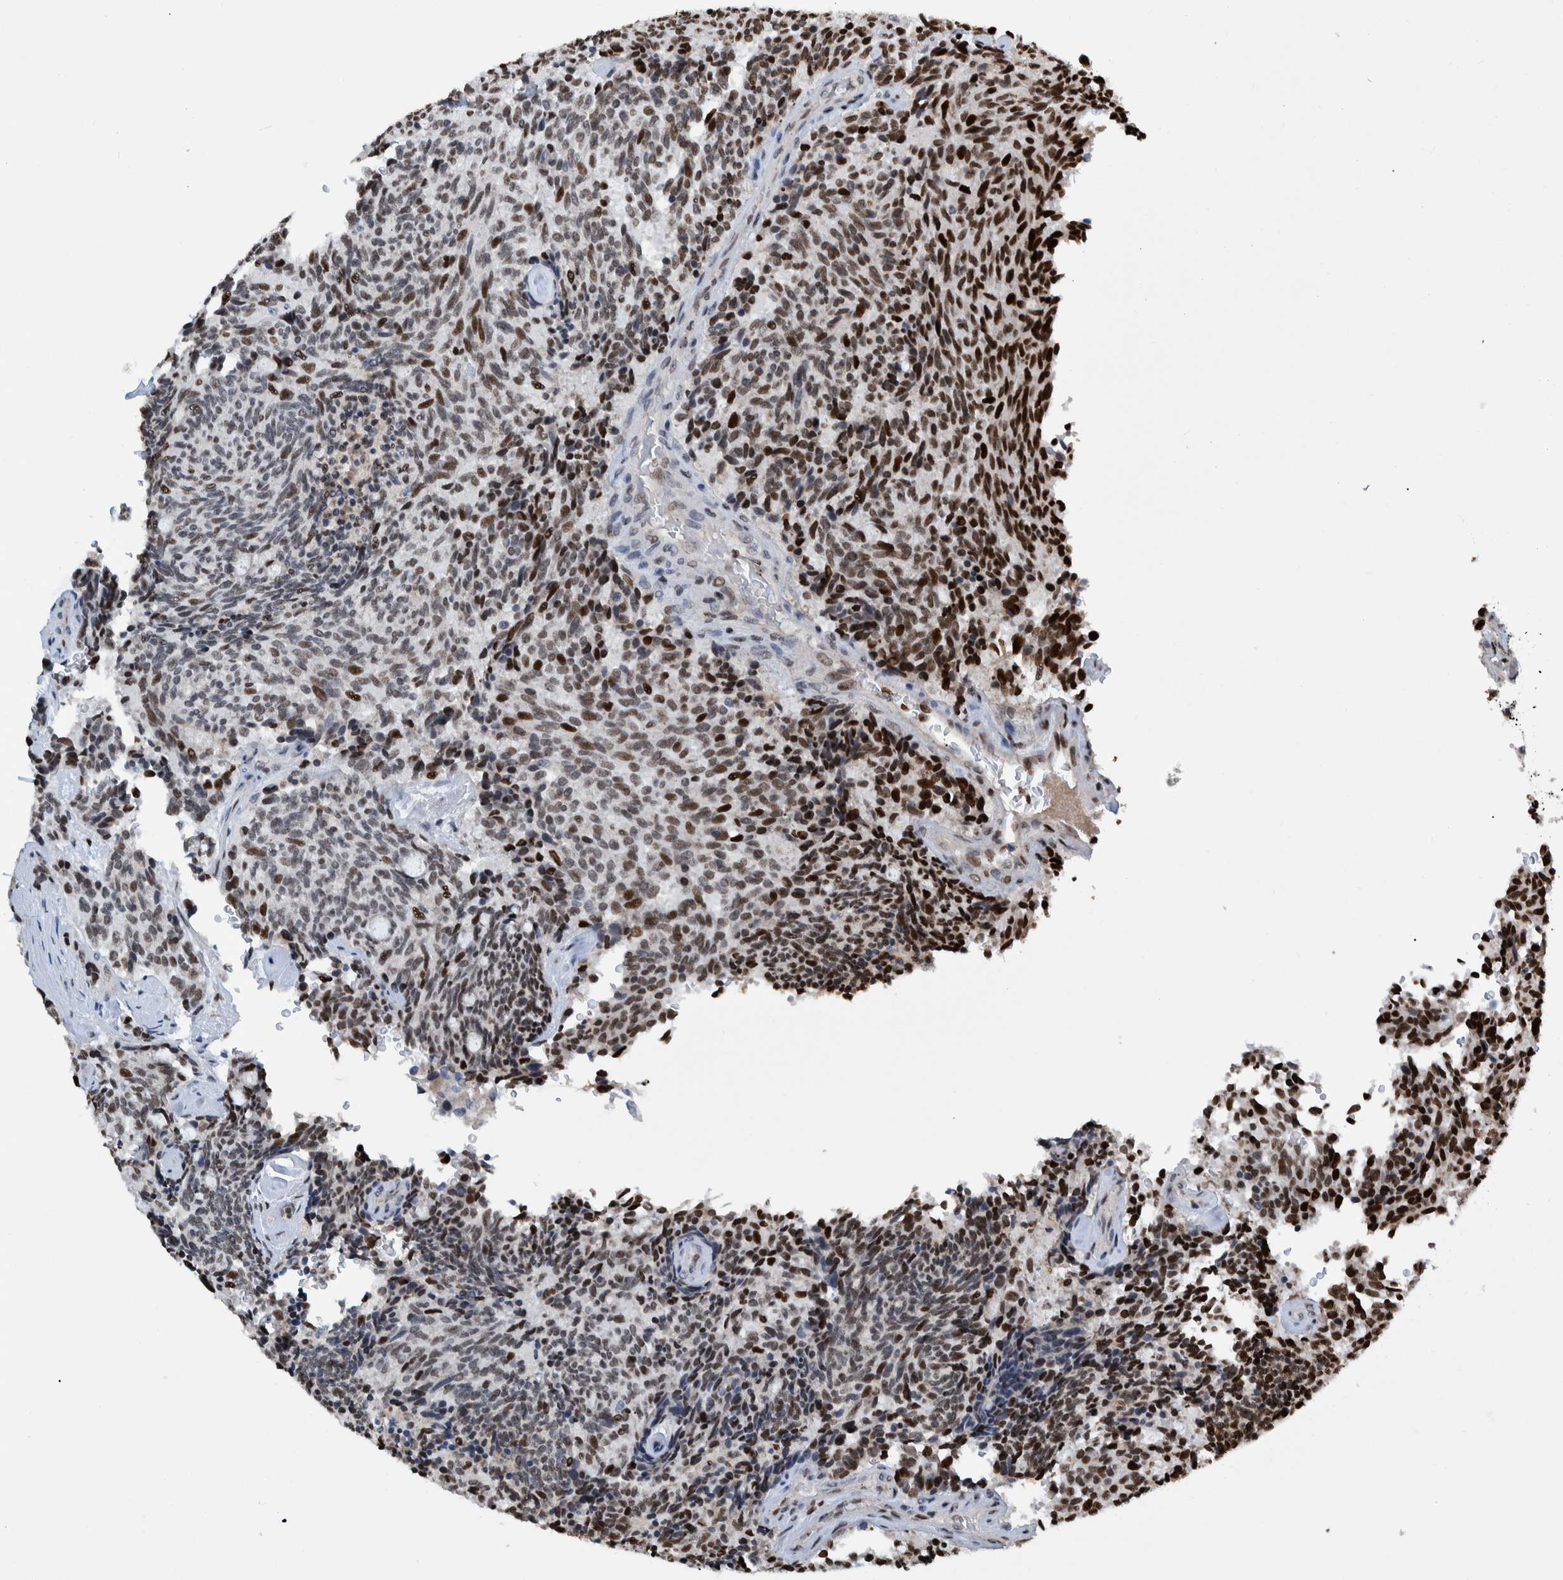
{"staining": {"intensity": "strong", "quantity": "25%-75%", "location": "nuclear"}, "tissue": "carcinoid", "cell_type": "Tumor cells", "image_type": "cancer", "snomed": [{"axis": "morphology", "description": "Carcinoid, malignant, NOS"}, {"axis": "topography", "description": "Pancreas"}], "caption": "Immunohistochemical staining of human carcinoid (malignant) shows strong nuclear protein staining in approximately 25%-75% of tumor cells. The staining was performed using DAB to visualize the protein expression in brown, while the nuclei were stained in blue with hematoxylin (Magnification: 20x).", "gene": "HEATR9", "patient": {"sex": "female", "age": 54}}